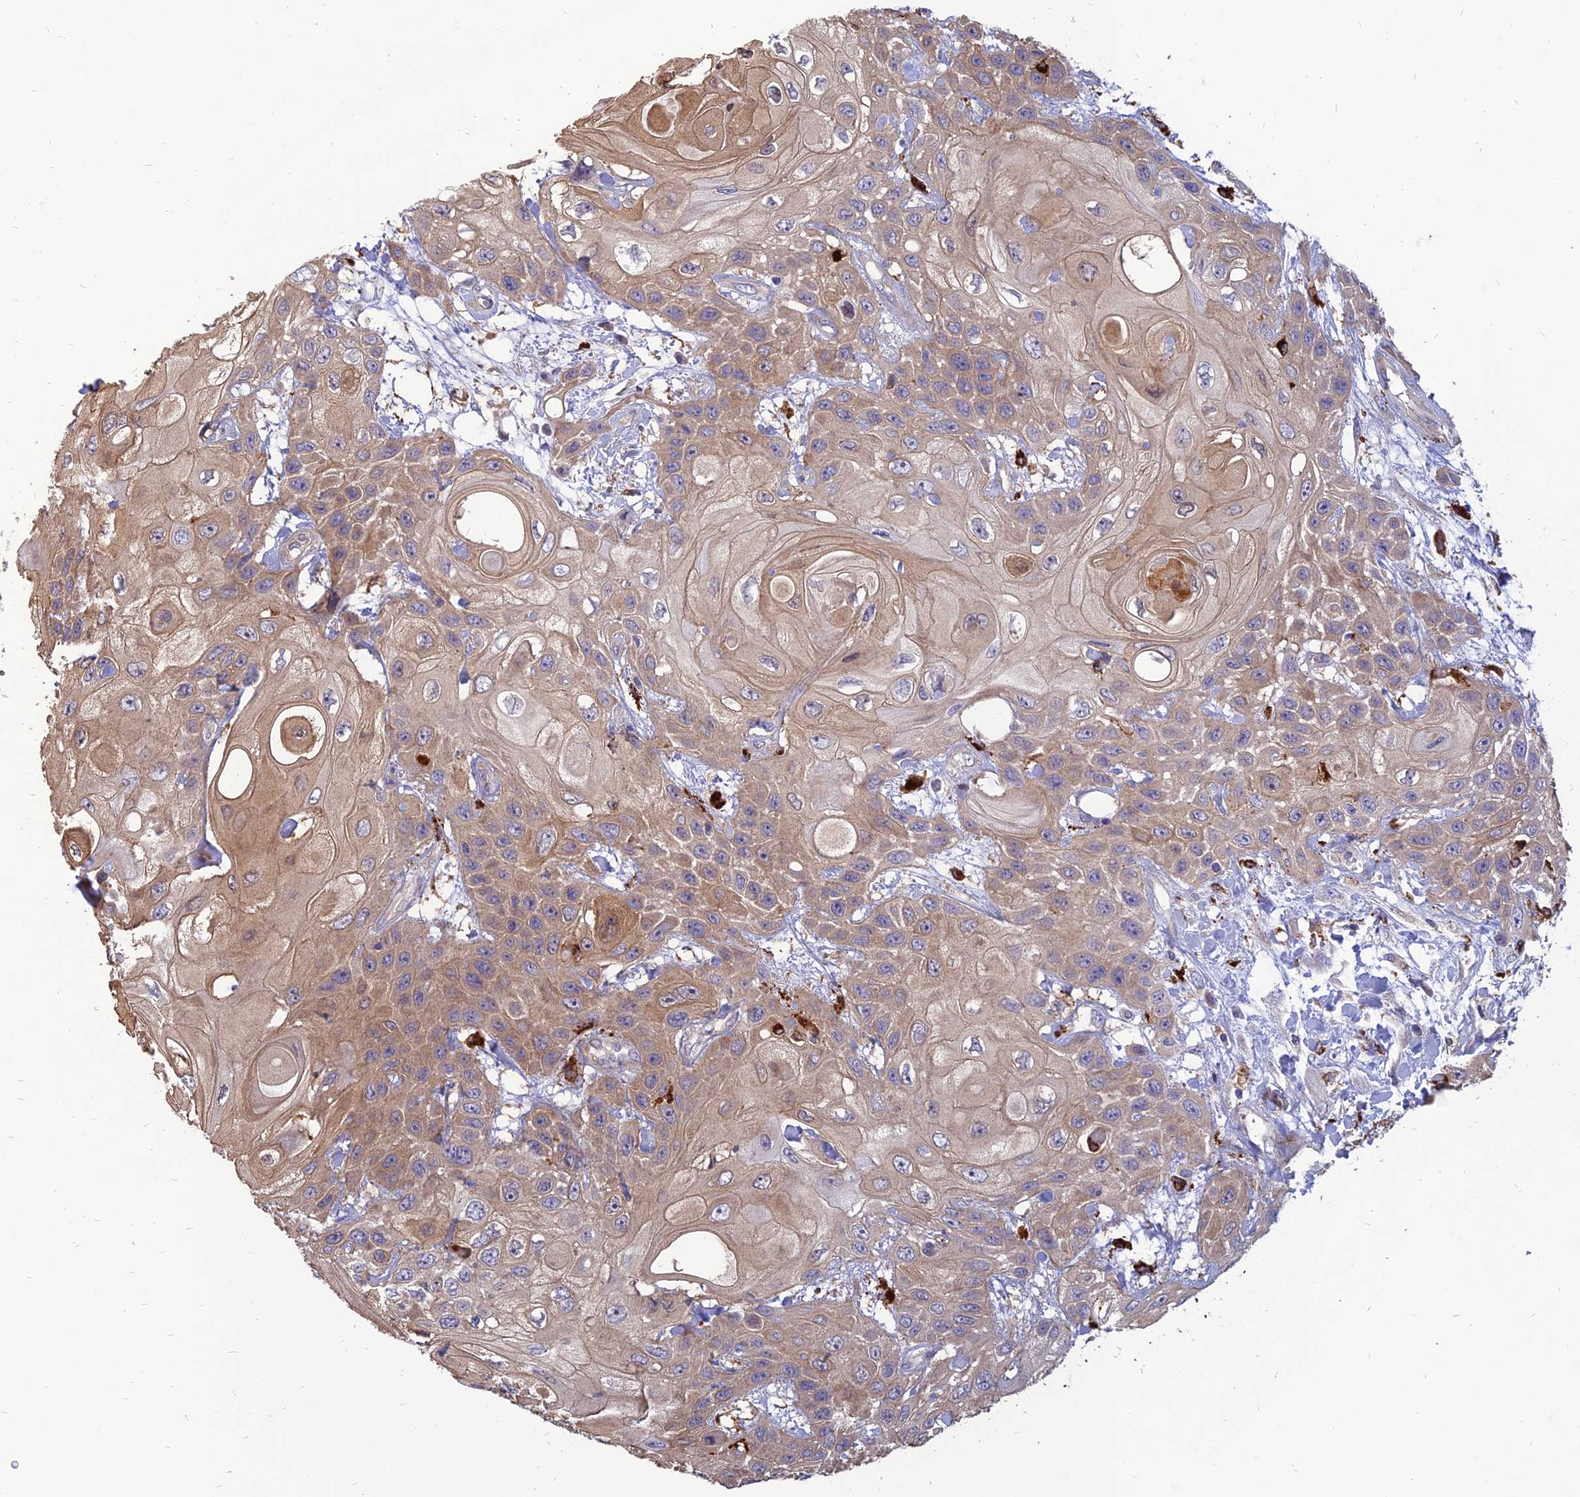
{"staining": {"intensity": "moderate", "quantity": "25%-75%", "location": "cytoplasmic/membranous"}, "tissue": "head and neck cancer", "cell_type": "Tumor cells", "image_type": "cancer", "snomed": [{"axis": "morphology", "description": "Squamous cell carcinoma, NOS"}, {"axis": "topography", "description": "Head-Neck"}], "caption": "Squamous cell carcinoma (head and neck) stained with a protein marker demonstrates moderate staining in tumor cells.", "gene": "PHKA2", "patient": {"sex": "female", "age": 43}}